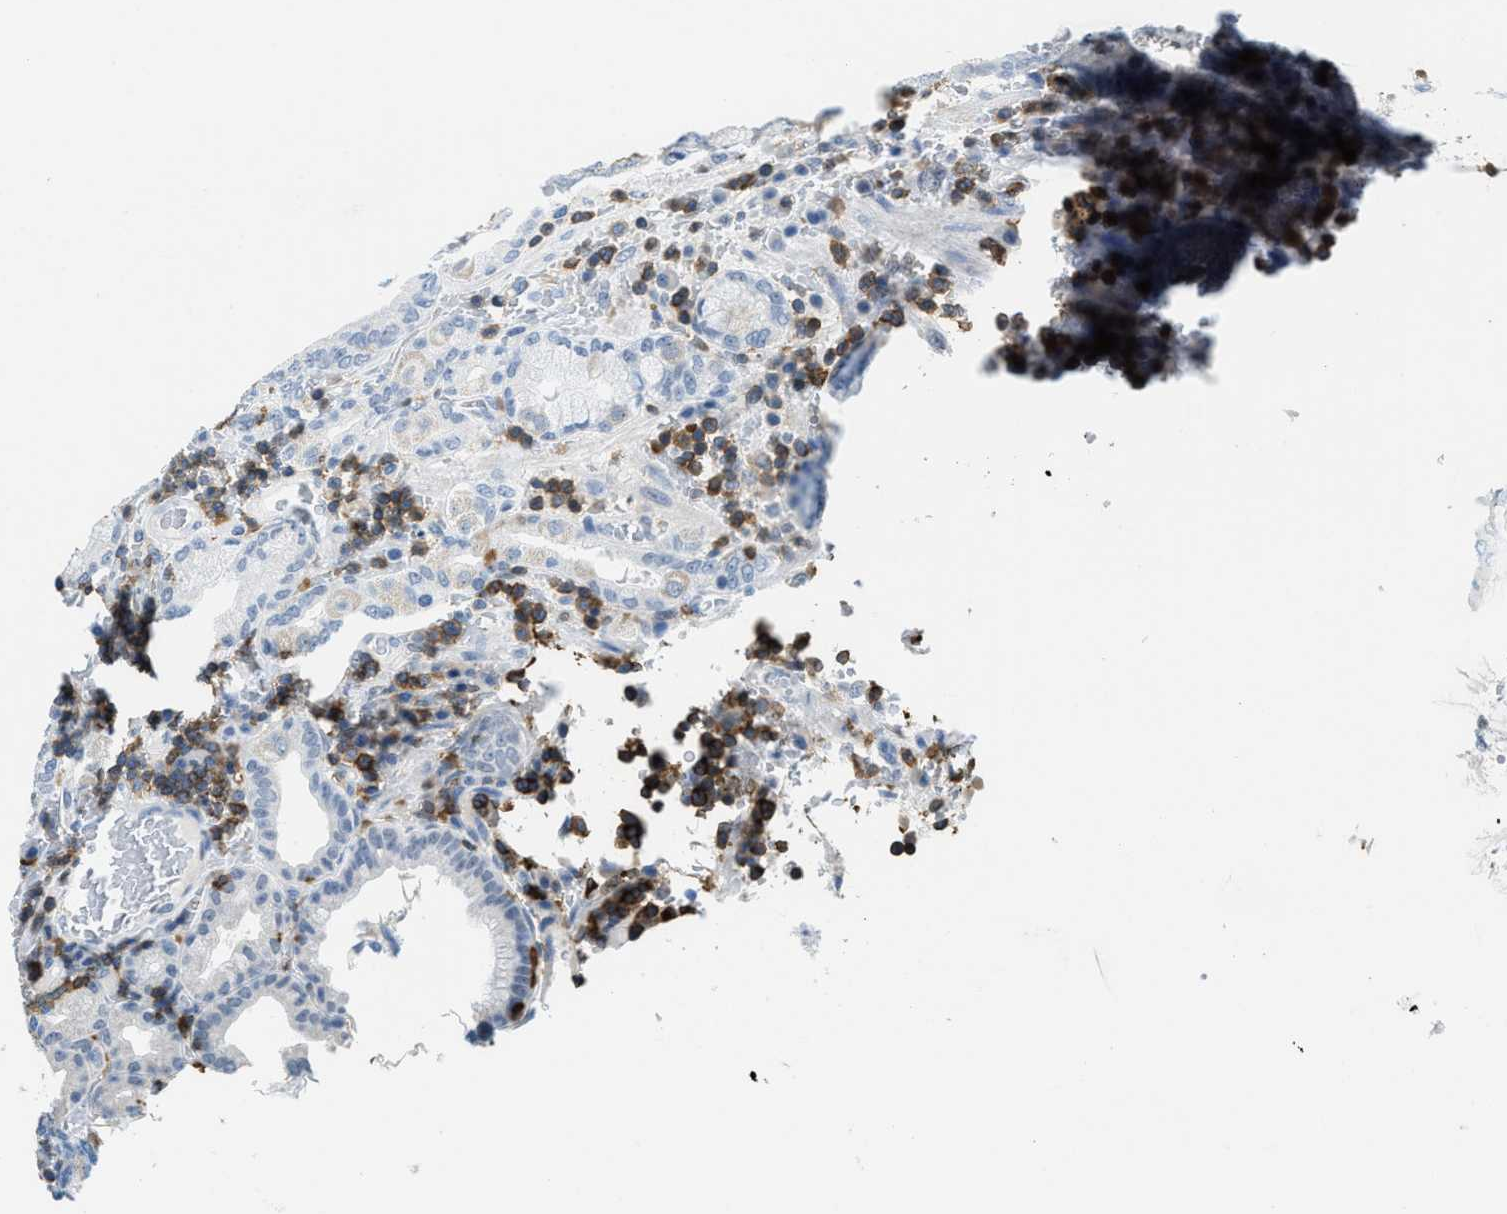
{"staining": {"intensity": "strong", "quantity": "<25%", "location": "cytoplasmic/membranous"}, "tissue": "stomach", "cell_type": "Glandular cells", "image_type": "normal", "snomed": [{"axis": "morphology", "description": "Normal tissue, NOS"}, {"axis": "morphology", "description": "Carcinoid, malignant, NOS"}, {"axis": "topography", "description": "Stomach, upper"}], "caption": "Unremarkable stomach shows strong cytoplasmic/membranous positivity in about <25% of glandular cells The staining was performed using DAB (3,3'-diaminobenzidine) to visualize the protein expression in brown, while the nuclei were stained in blue with hematoxylin (Magnification: 20x)..", "gene": "FAM151A", "patient": {"sex": "male", "age": 39}}